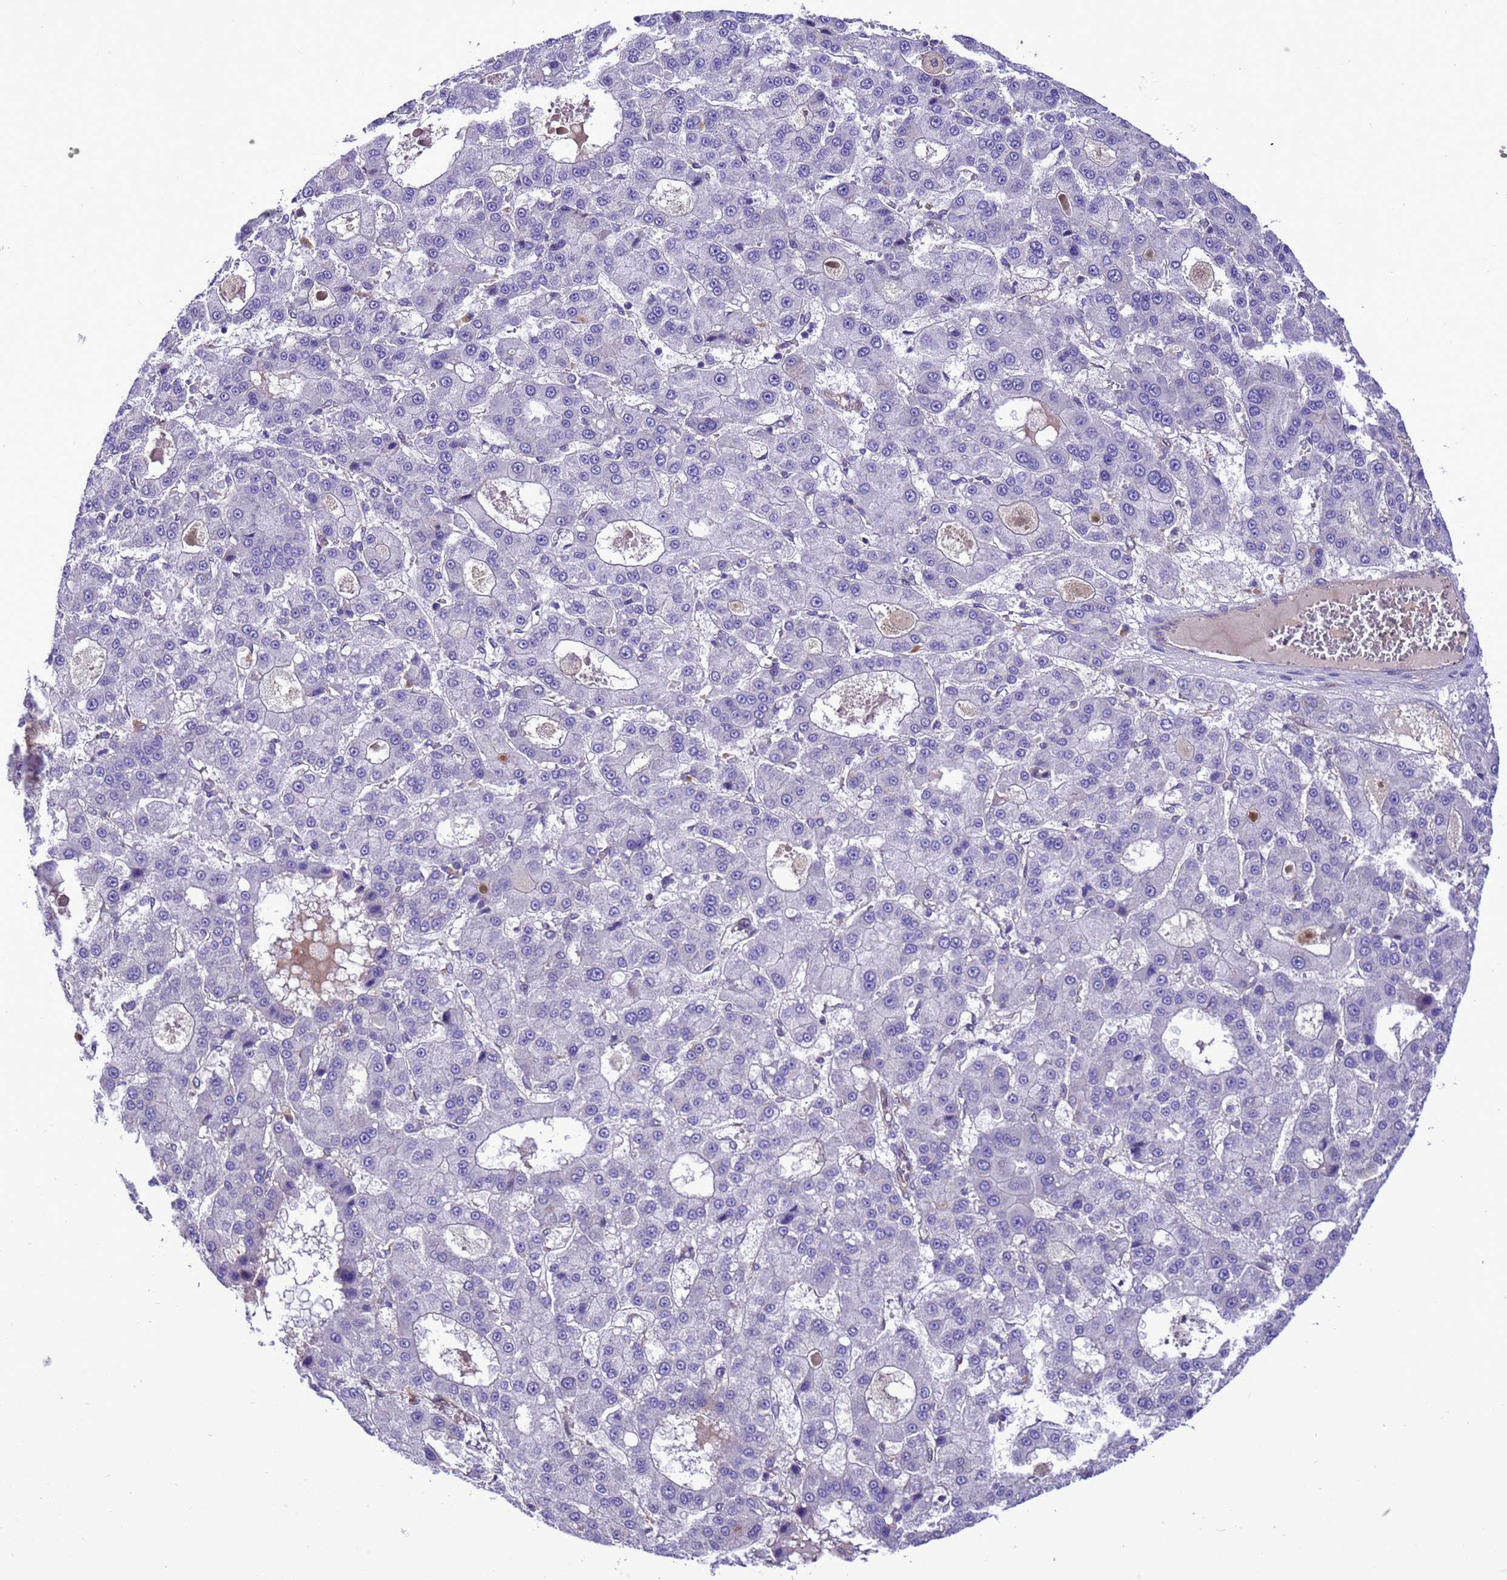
{"staining": {"intensity": "negative", "quantity": "none", "location": "none"}, "tissue": "liver cancer", "cell_type": "Tumor cells", "image_type": "cancer", "snomed": [{"axis": "morphology", "description": "Carcinoma, Hepatocellular, NOS"}, {"axis": "topography", "description": "Liver"}], "caption": "DAB immunohistochemical staining of human liver cancer displays no significant staining in tumor cells.", "gene": "RABEP2", "patient": {"sex": "male", "age": 70}}